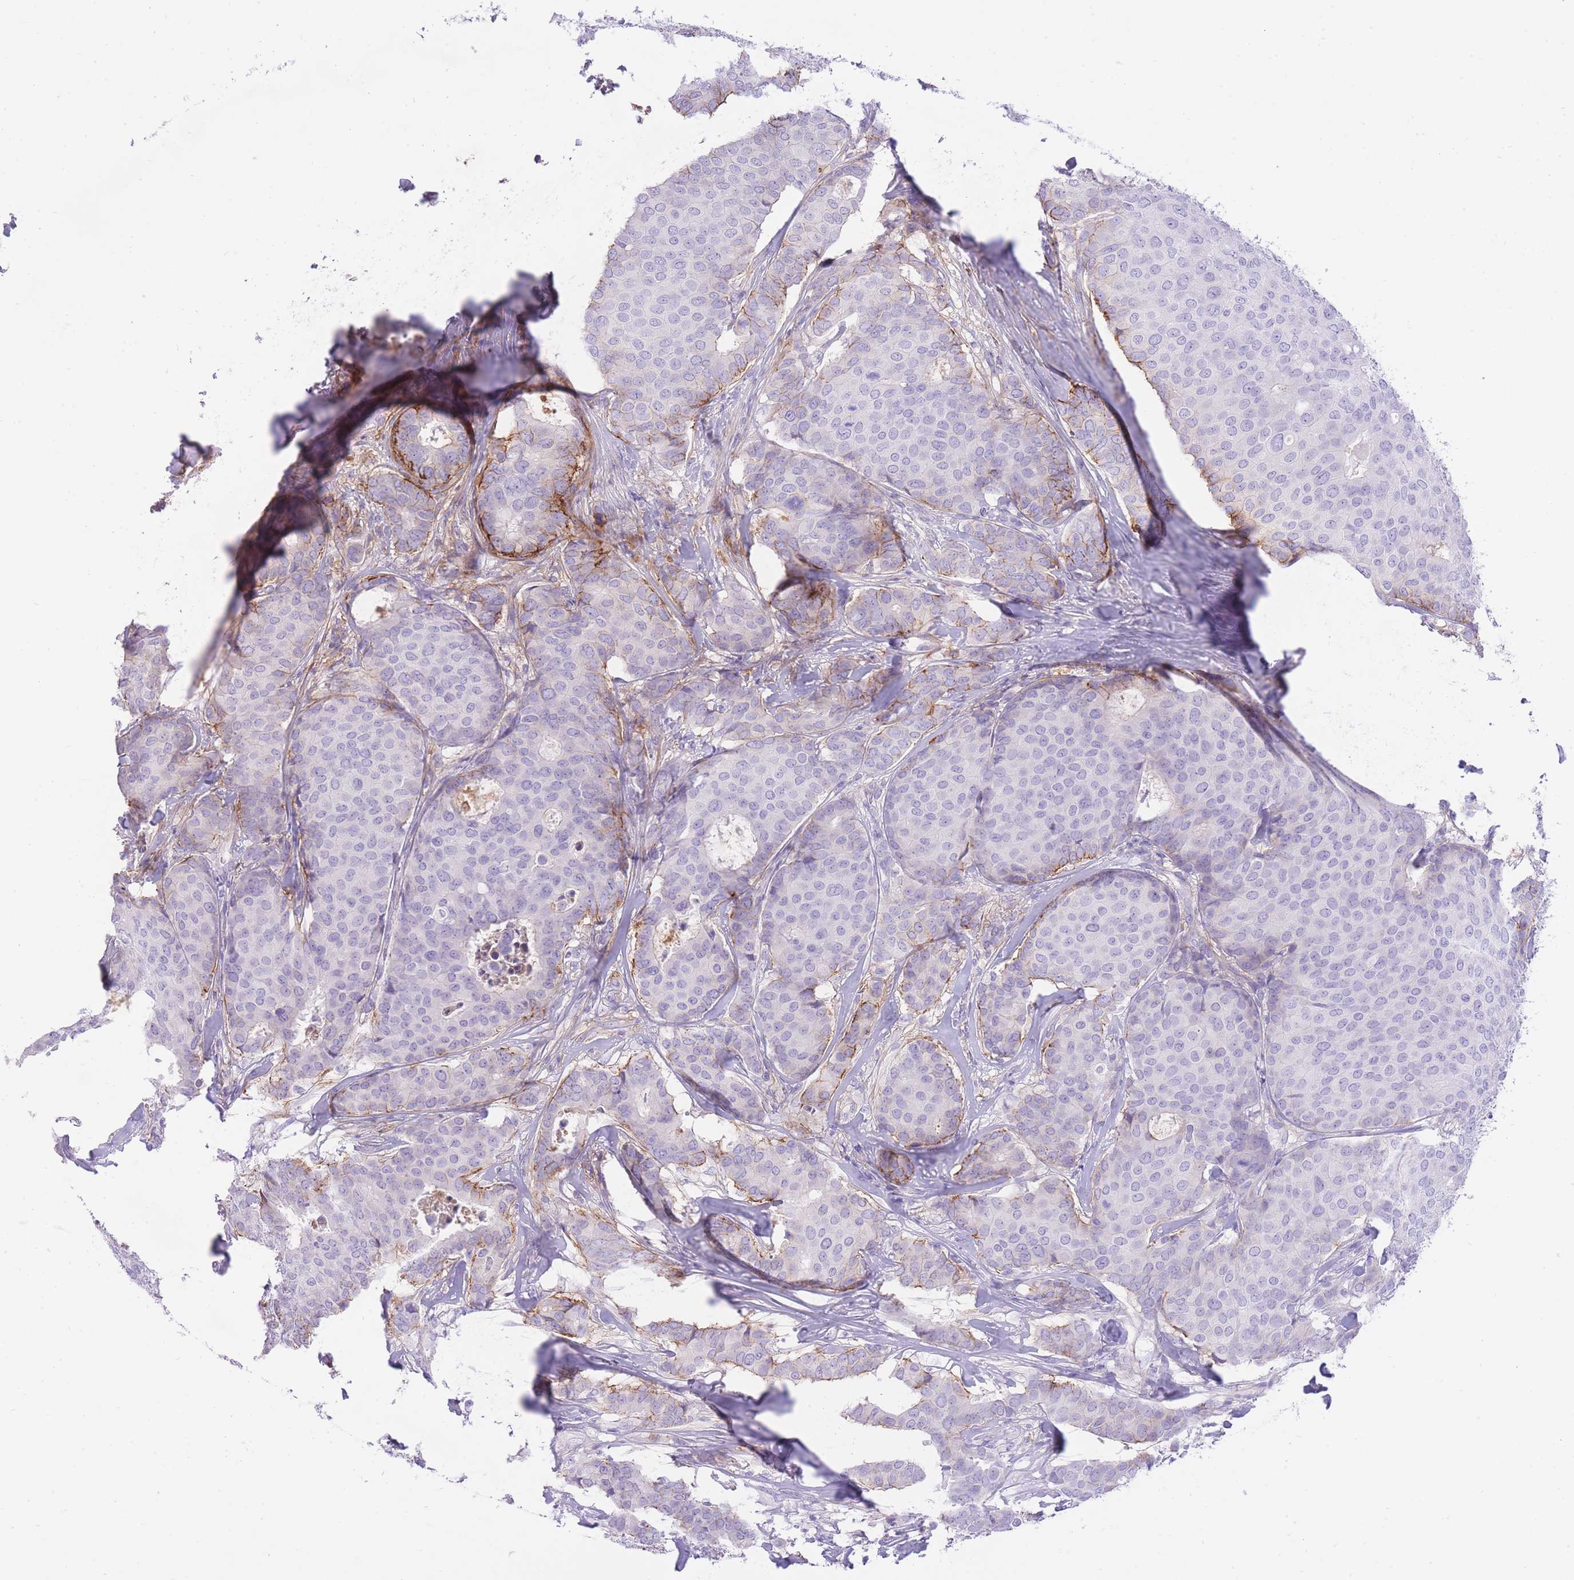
{"staining": {"intensity": "negative", "quantity": "none", "location": "none"}, "tissue": "breast cancer", "cell_type": "Tumor cells", "image_type": "cancer", "snomed": [{"axis": "morphology", "description": "Duct carcinoma"}, {"axis": "topography", "description": "Breast"}], "caption": "IHC image of human breast cancer (infiltrating ductal carcinoma) stained for a protein (brown), which demonstrates no positivity in tumor cells.", "gene": "HRG", "patient": {"sex": "female", "age": 75}}